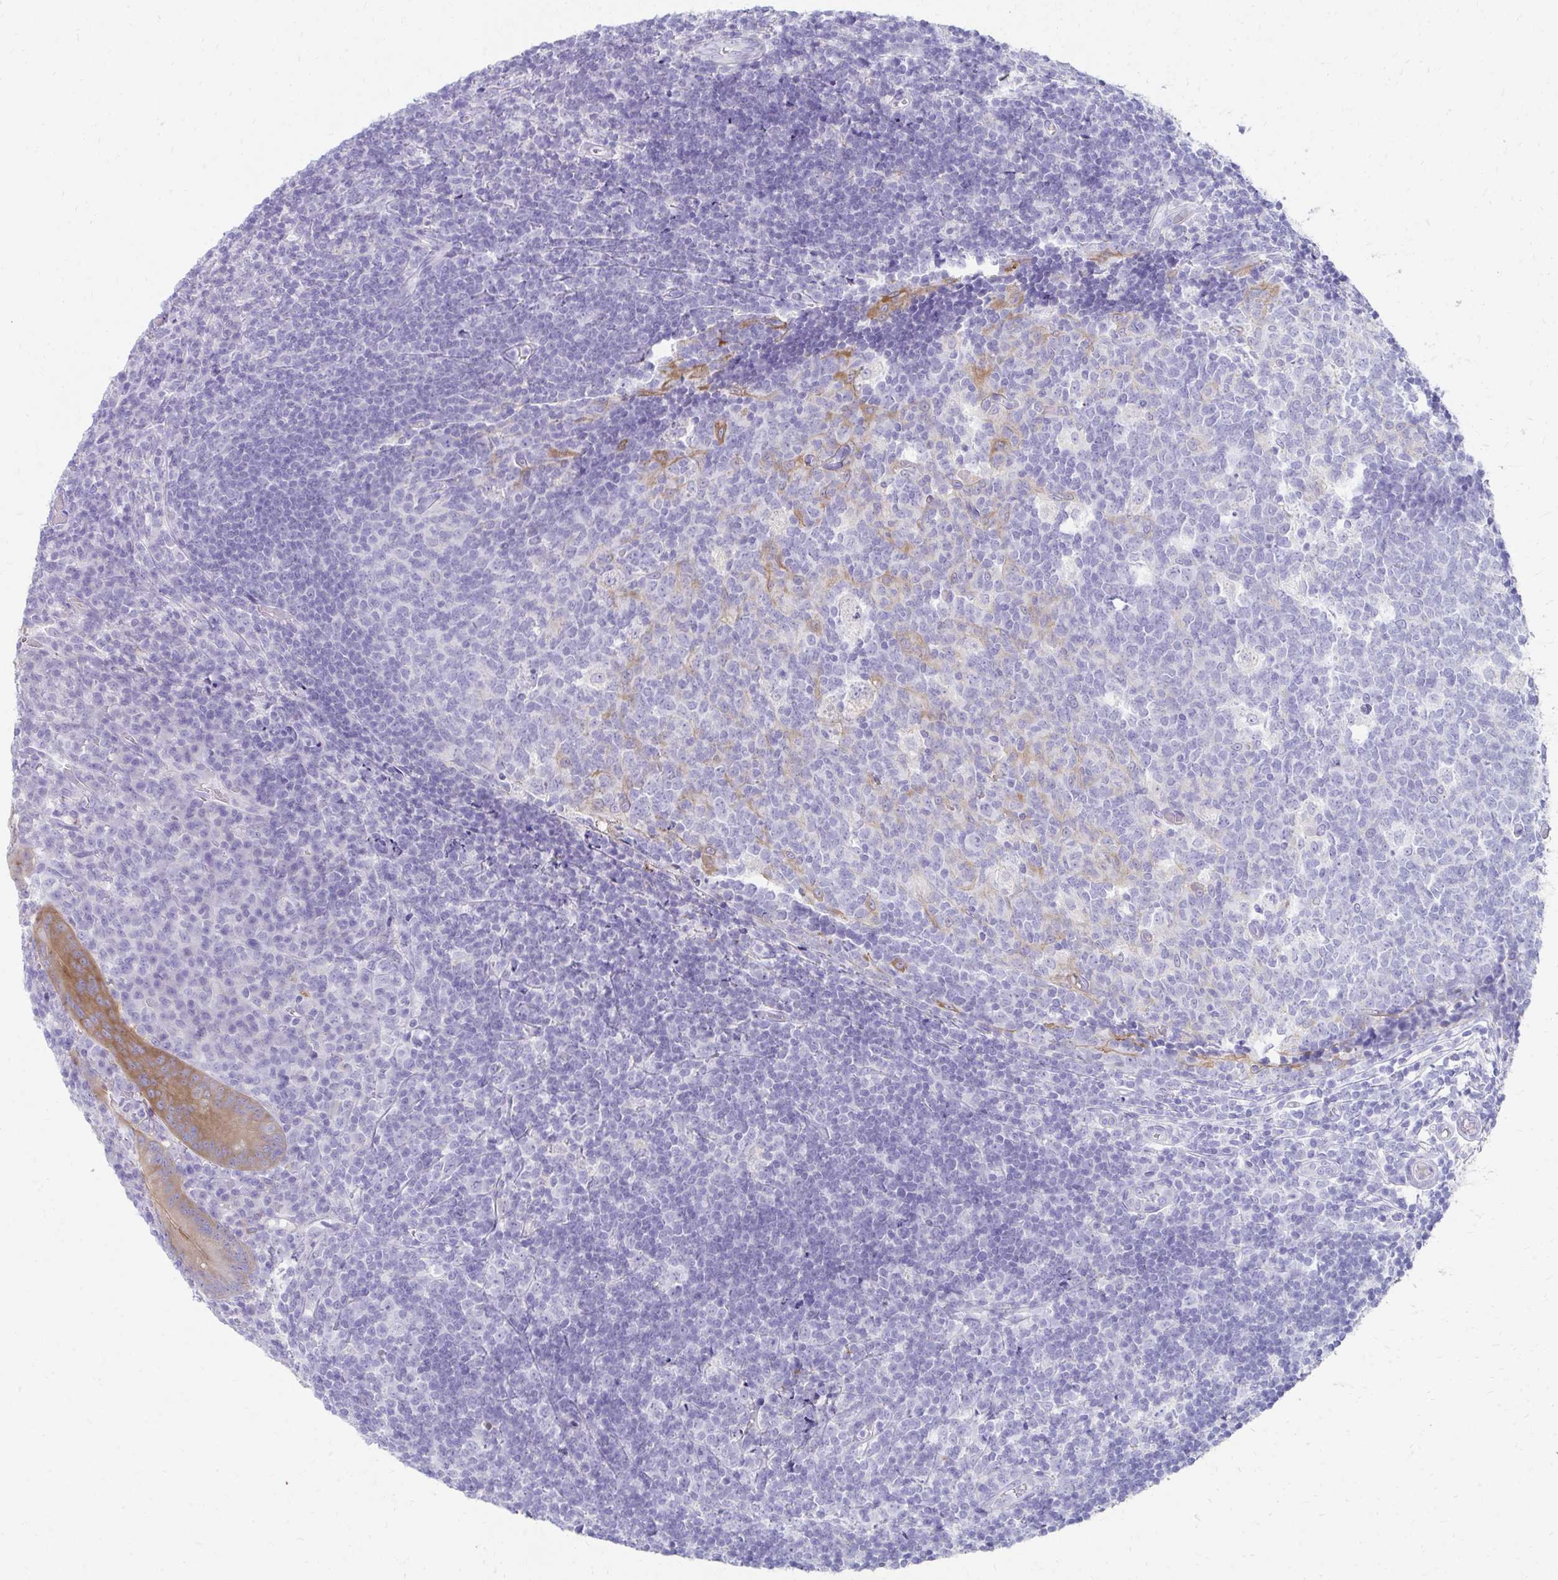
{"staining": {"intensity": "strong", "quantity": ">75%", "location": "cytoplasmic/membranous"}, "tissue": "appendix", "cell_type": "Glandular cells", "image_type": "normal", "snomed": [{"axis": "morphology", "description": "Normal tissue, NOS"}, {"axis": "topography", "description": "Appendix"}], "caption": "Brown immunohistochemical staining in normal appendix displays strong cytoplasmic/membranous expression in approximately >75% of glandular cells. The staining was performed using DAB to visualize the protein expression in brown, while the nuclei were stained in blue with hematoxylin (Magnification: 20x).", "gene": "SEC14L3", "patient": {"sex": "male", "age": 18}}